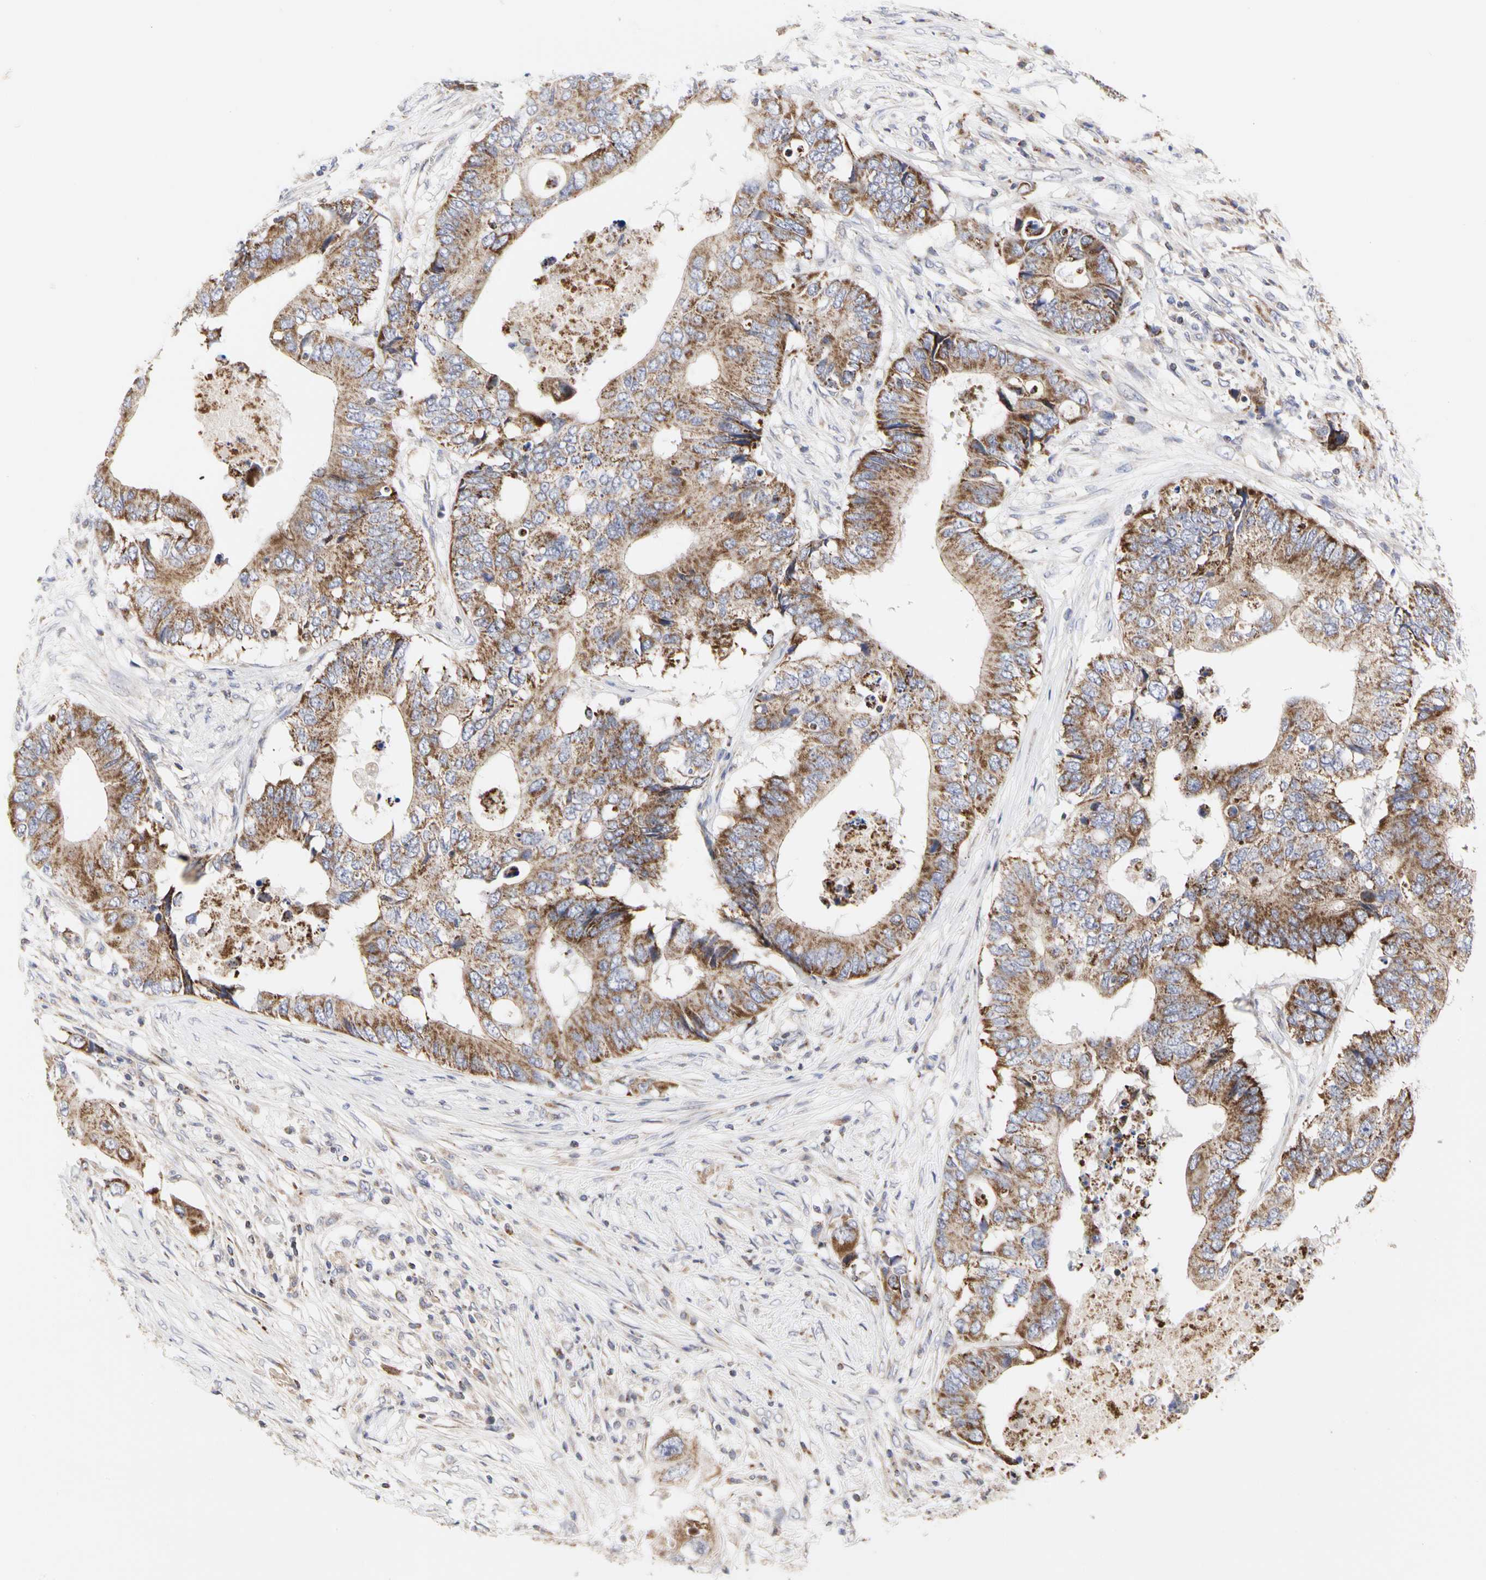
{"staining": {"intensity": "moderate", "quantity": ">75%", "location": "cytoplasmic/membranous"}, "tissue": "colorectal cancer", "cell_type": "Tumor cells", "image_type": "cancer", "snomed": [{"axis": "morphology", "description": "Adenocarcinoma, NOS"}, {"axis": "topography", "description": "Colon"}], "caption": "Immunohistochemistry (IHC) micrograph of neoplastic tissue: colorectal cancer stained using immunohistochemistry shows medium levels of moderate protein expression localized specifically in the cytoplasmic/membranous of tumor cells, appearing as a cytoplasmic/membranous brown color.", "gene": "TSKU", "patient": {"sex": "male", "age": 71}}